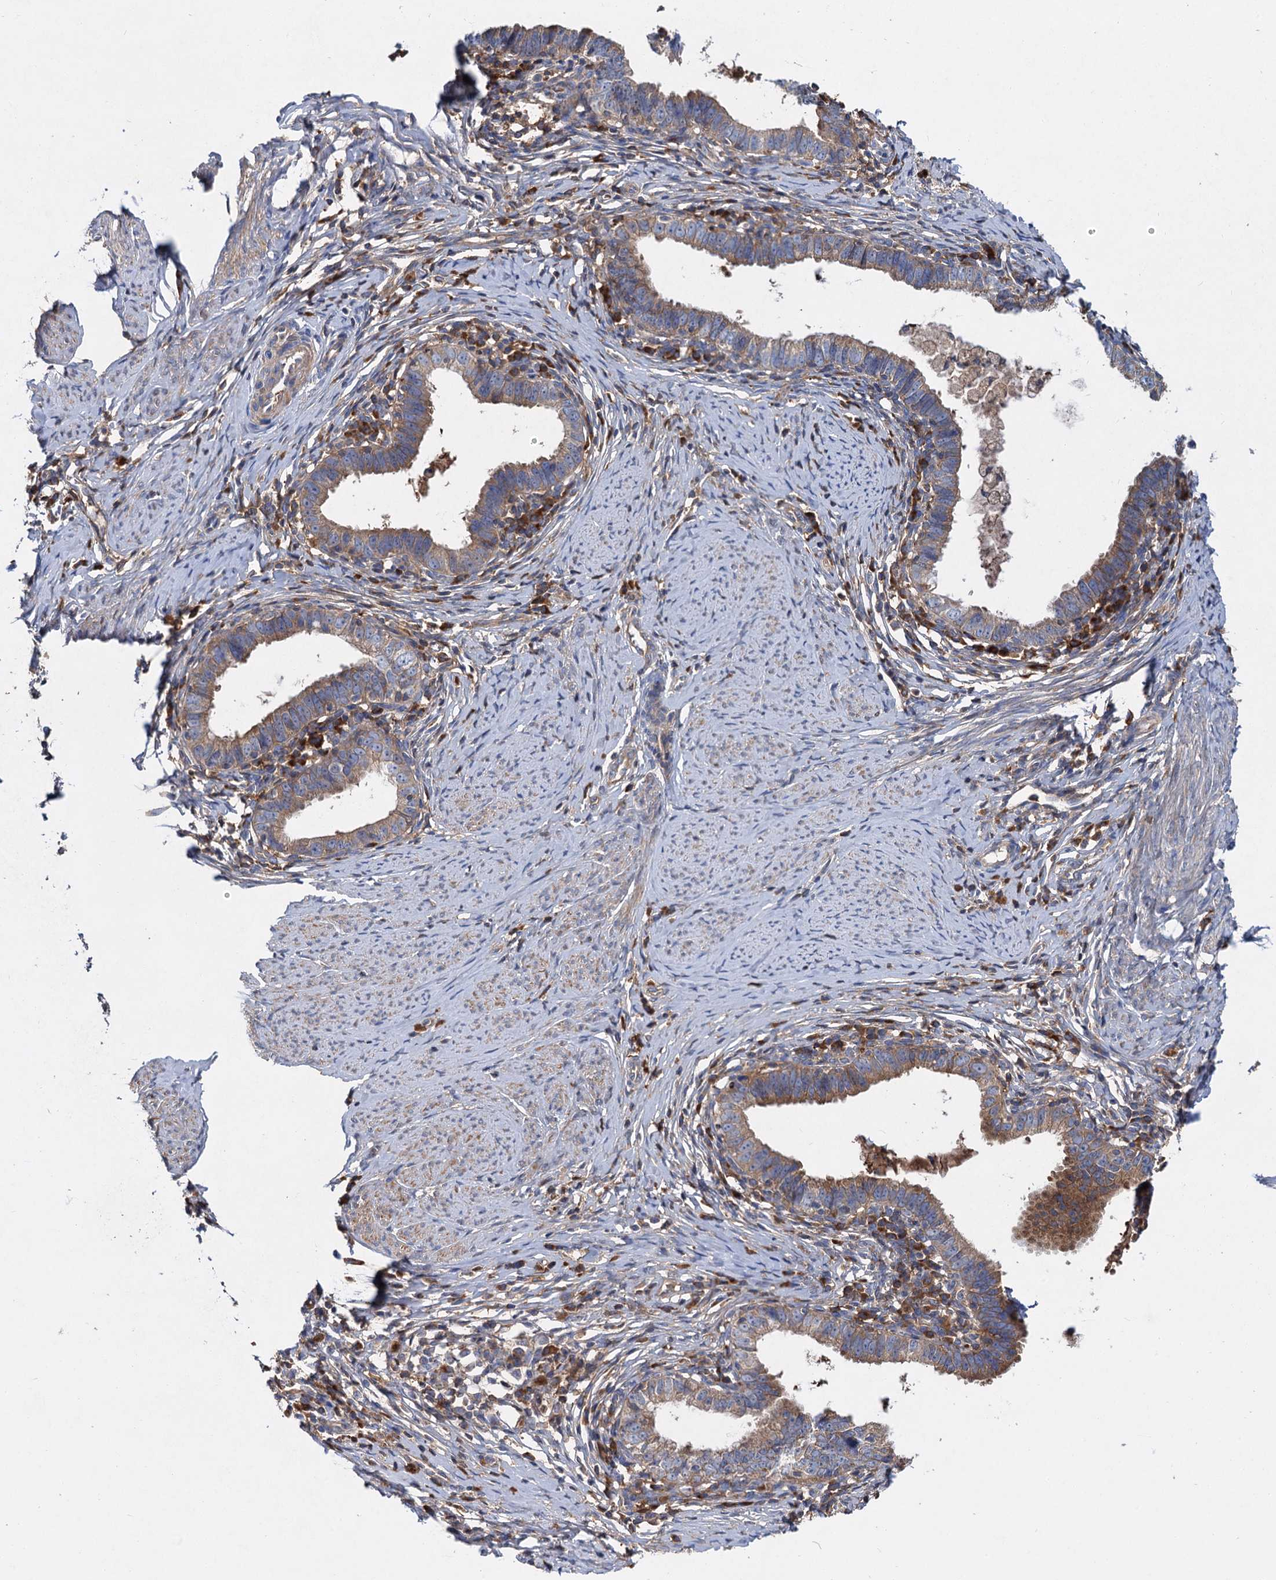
{"staining": {"intensity": "moderate", "quantity": "25%-75%", "location": "cytoplasmic/membranous"}, "tissue": "cervical cancer", "cell_type": "Tumor cells", "image_type": "cancer", "snomed": [{"axis": "morphology", "description": "Adenocarcinoma, NOS"}, {"axis": "topography", "description": "Cervix"}], "caption": "Tumor cells exhibit moderate cytoplasmic/membranous expression in approximately 25%-75% of cells in cervical adenocarcinoma.", "gene": "ALKBH7", "patient": {"sex": "female", "age": 36}}